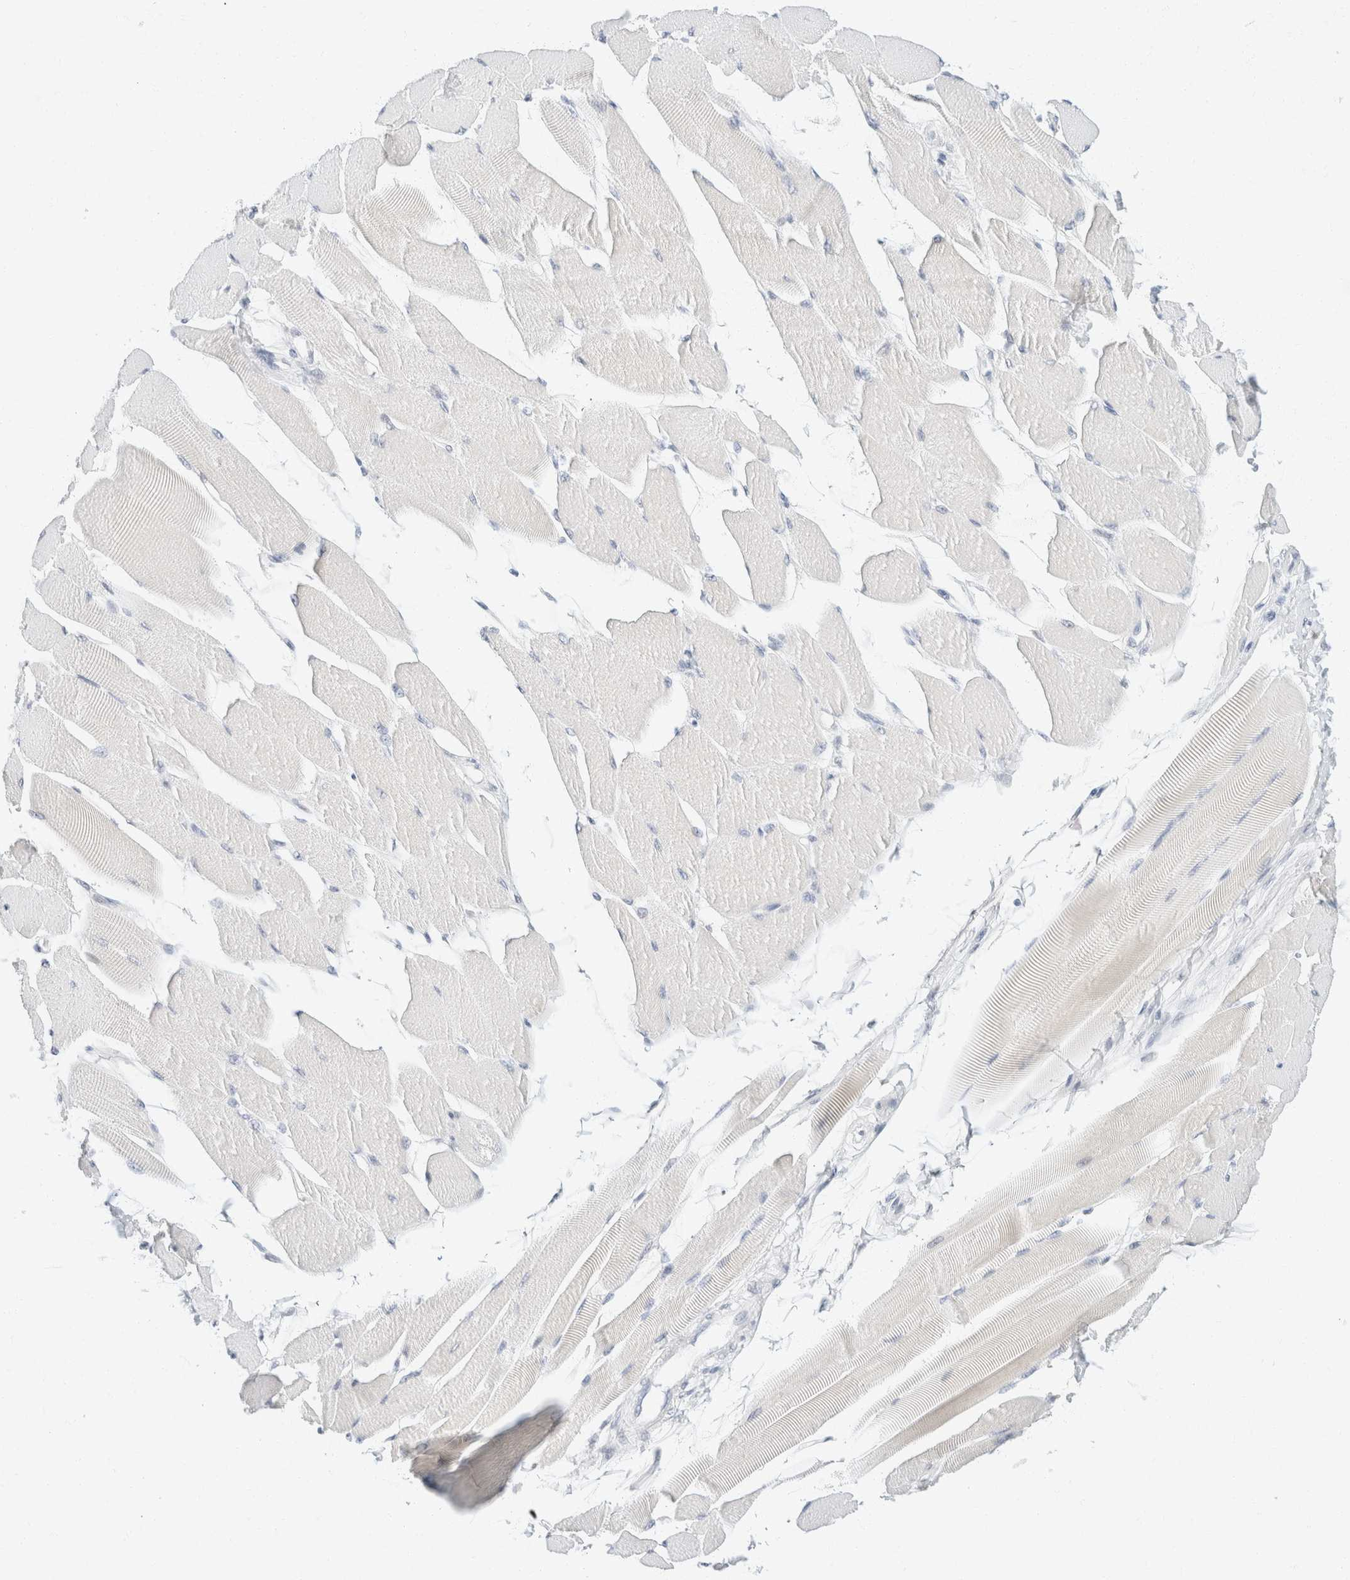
{"staining": {"intensity": "negative", "quantity": "none", "location": "none"}, "tissue": "skeletal muscle", "cell_type": "Myocytes", "image_type": "normal", "snomed": [{"axis": "morphology", "description": "Normal tissue, NOS"}, {"axis": "topography", "description": "Skeletal muscle"}, {"axis": "topography", "description": "Peripheral nerve tissue"}], "caption": "Skeletal muscle stained for a protein using immunohistochemistry demonstrates no expression myocytes.", "gene": "KRT20", "patient": {"sex": "female", "age": 84}}